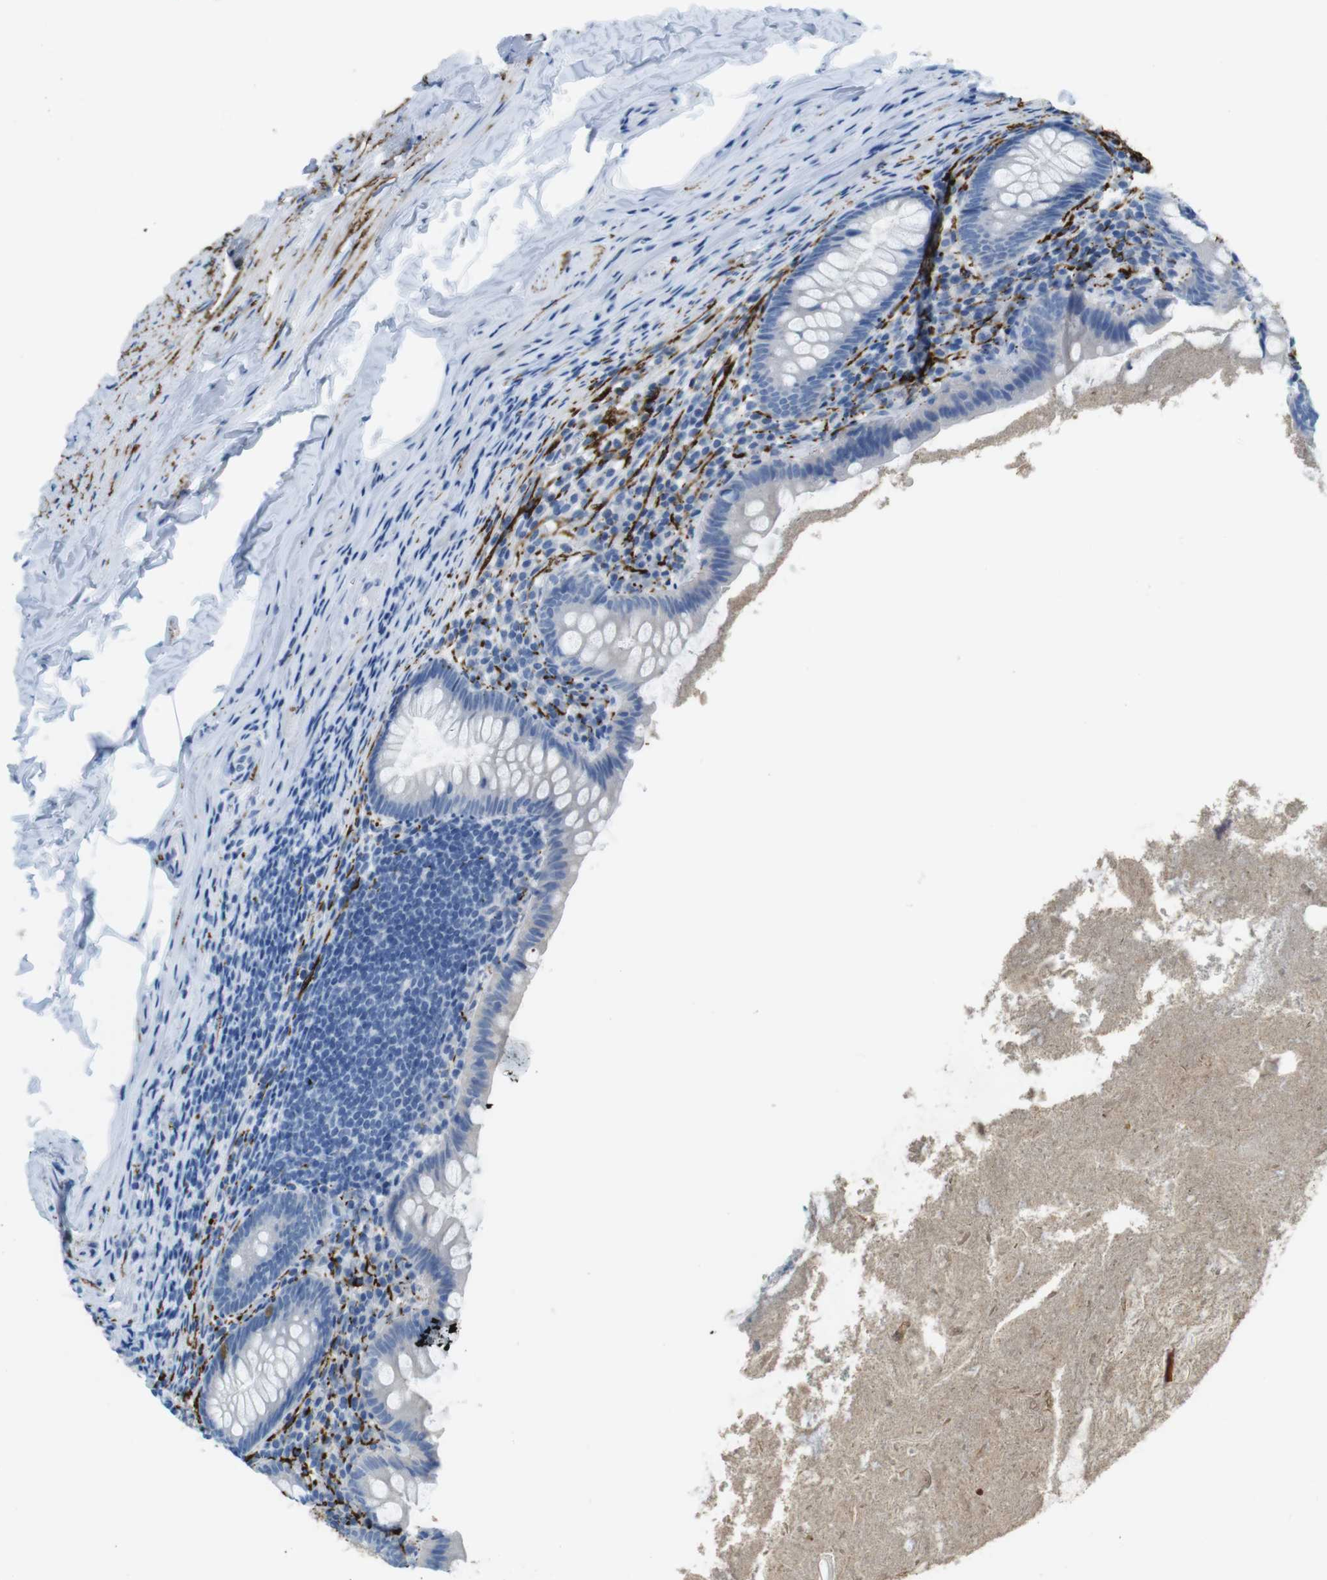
{"staining": {"intensity": "negative", "quantity": "none", "location": "none"}, "tissue": "appendix", "cell_type": "Glandular cells", "image_type": "normal", "snomed": [{"axis": "morphology", "description": "Normal tissue, NOS"}, {"axis": "topography", "description": "Appendix"}], "caption": "Micrograph shows no significant protein staining in glandular cells of unremarkable appendix. (IHC, brightfield microscopy, high magnification).", "gene": "GAP43", "patient": {"sex": "male", "age": 52}}